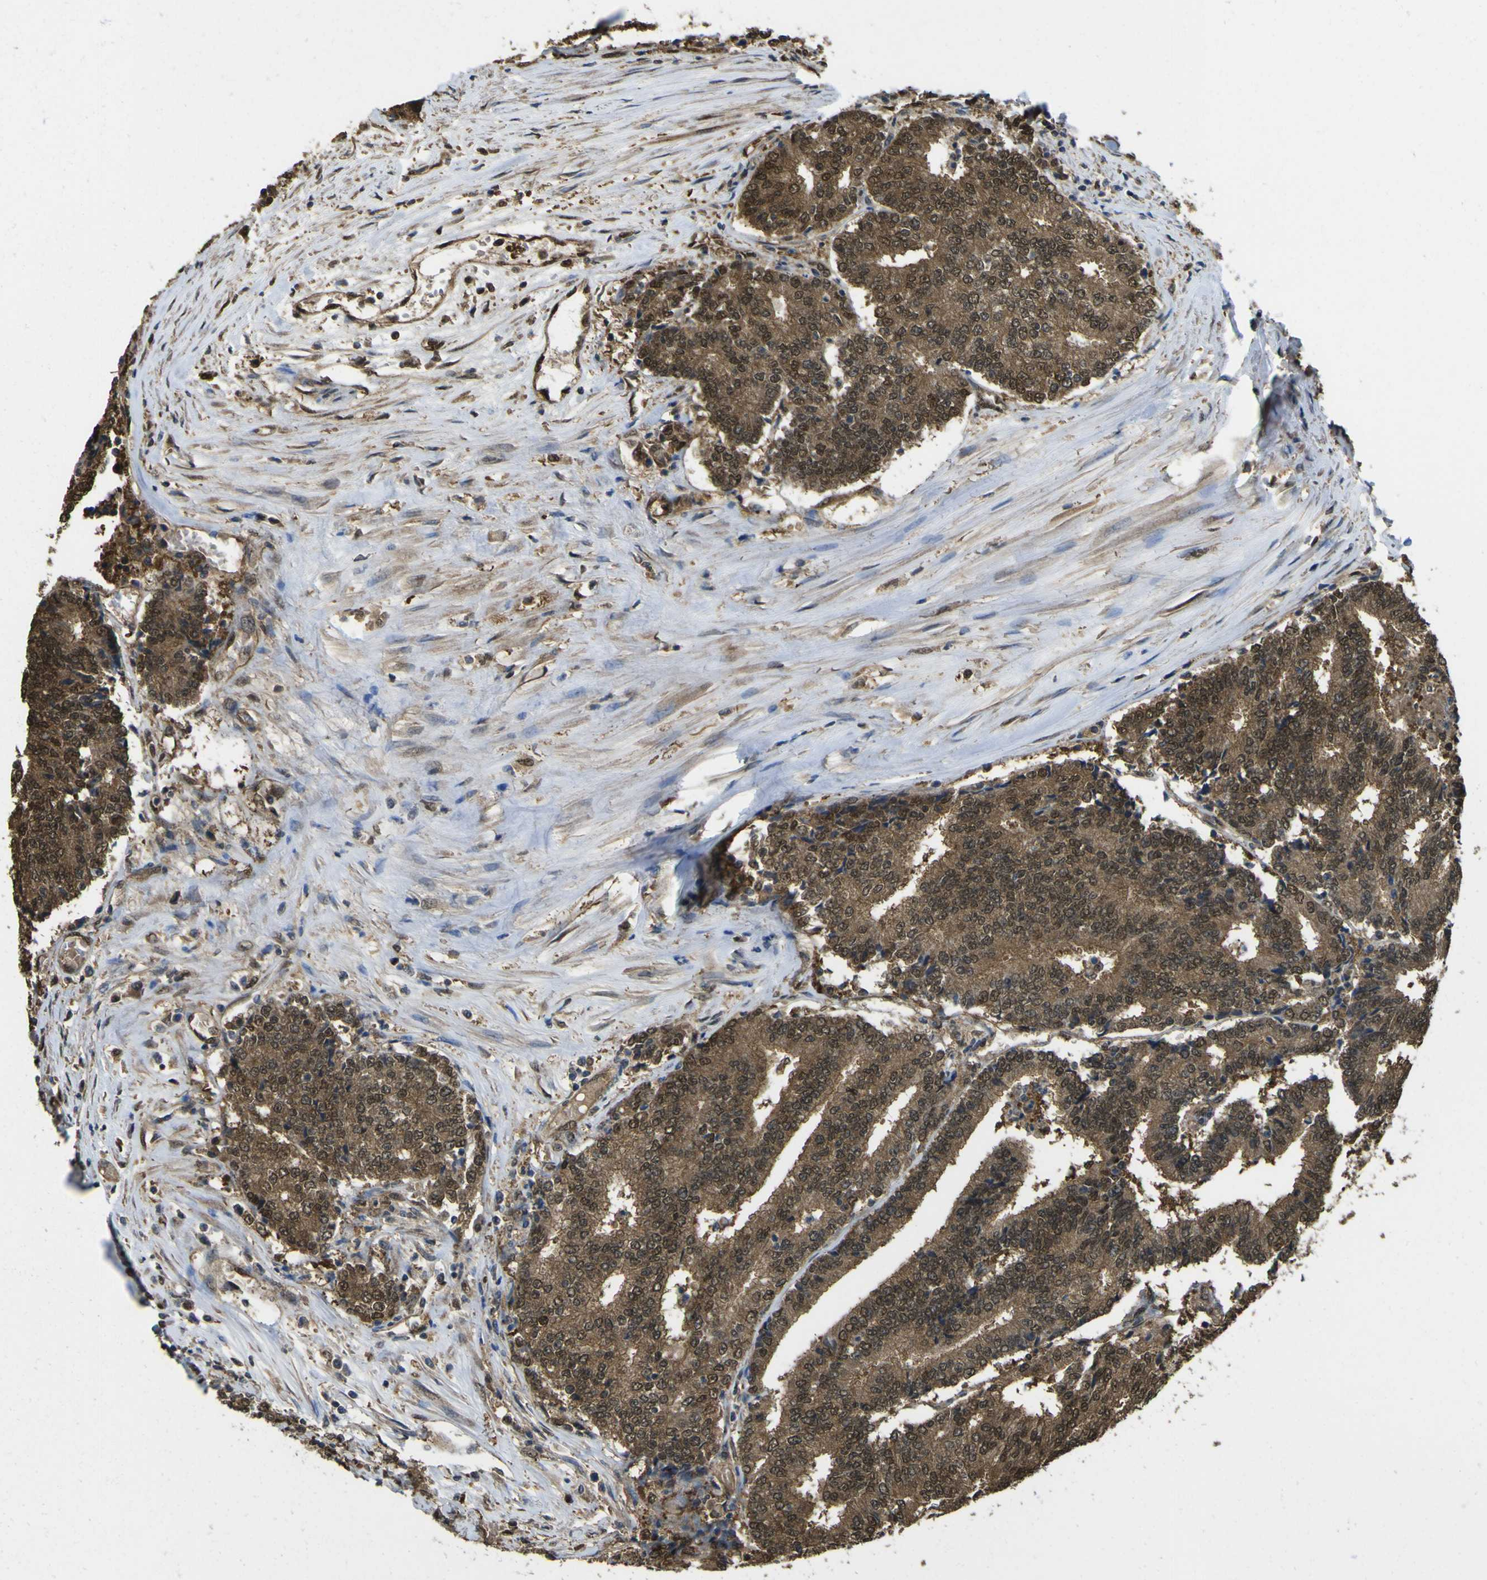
{"staining": {"intensity": "strong", "quantity": ">75%", "location": "cytoplasmic/membranous,nuclear"}, "tissue": "prostate cancer", "cell_type": "Tumor cells", "image_type": "cancer", "snomed": [{"axis": "morphology", "description": "Normal tissue, NOS"}, {"axis": "morphology", "description": "Adenocarcinoma, High grade"}, {"axis": "topography", "description": "Prostate"}, {"axis": "topography", "description": "Seminal veicle"}], "caption": "IHC (DAB) staining of prostate adenocarcinoma (high-grade) shows strong cytoplasmic/membranous and nuclear protein positivity in approximately >75% of tumor cells.", "gene": "YWHAG", "patient": {"sex": "male", "age": 55}}